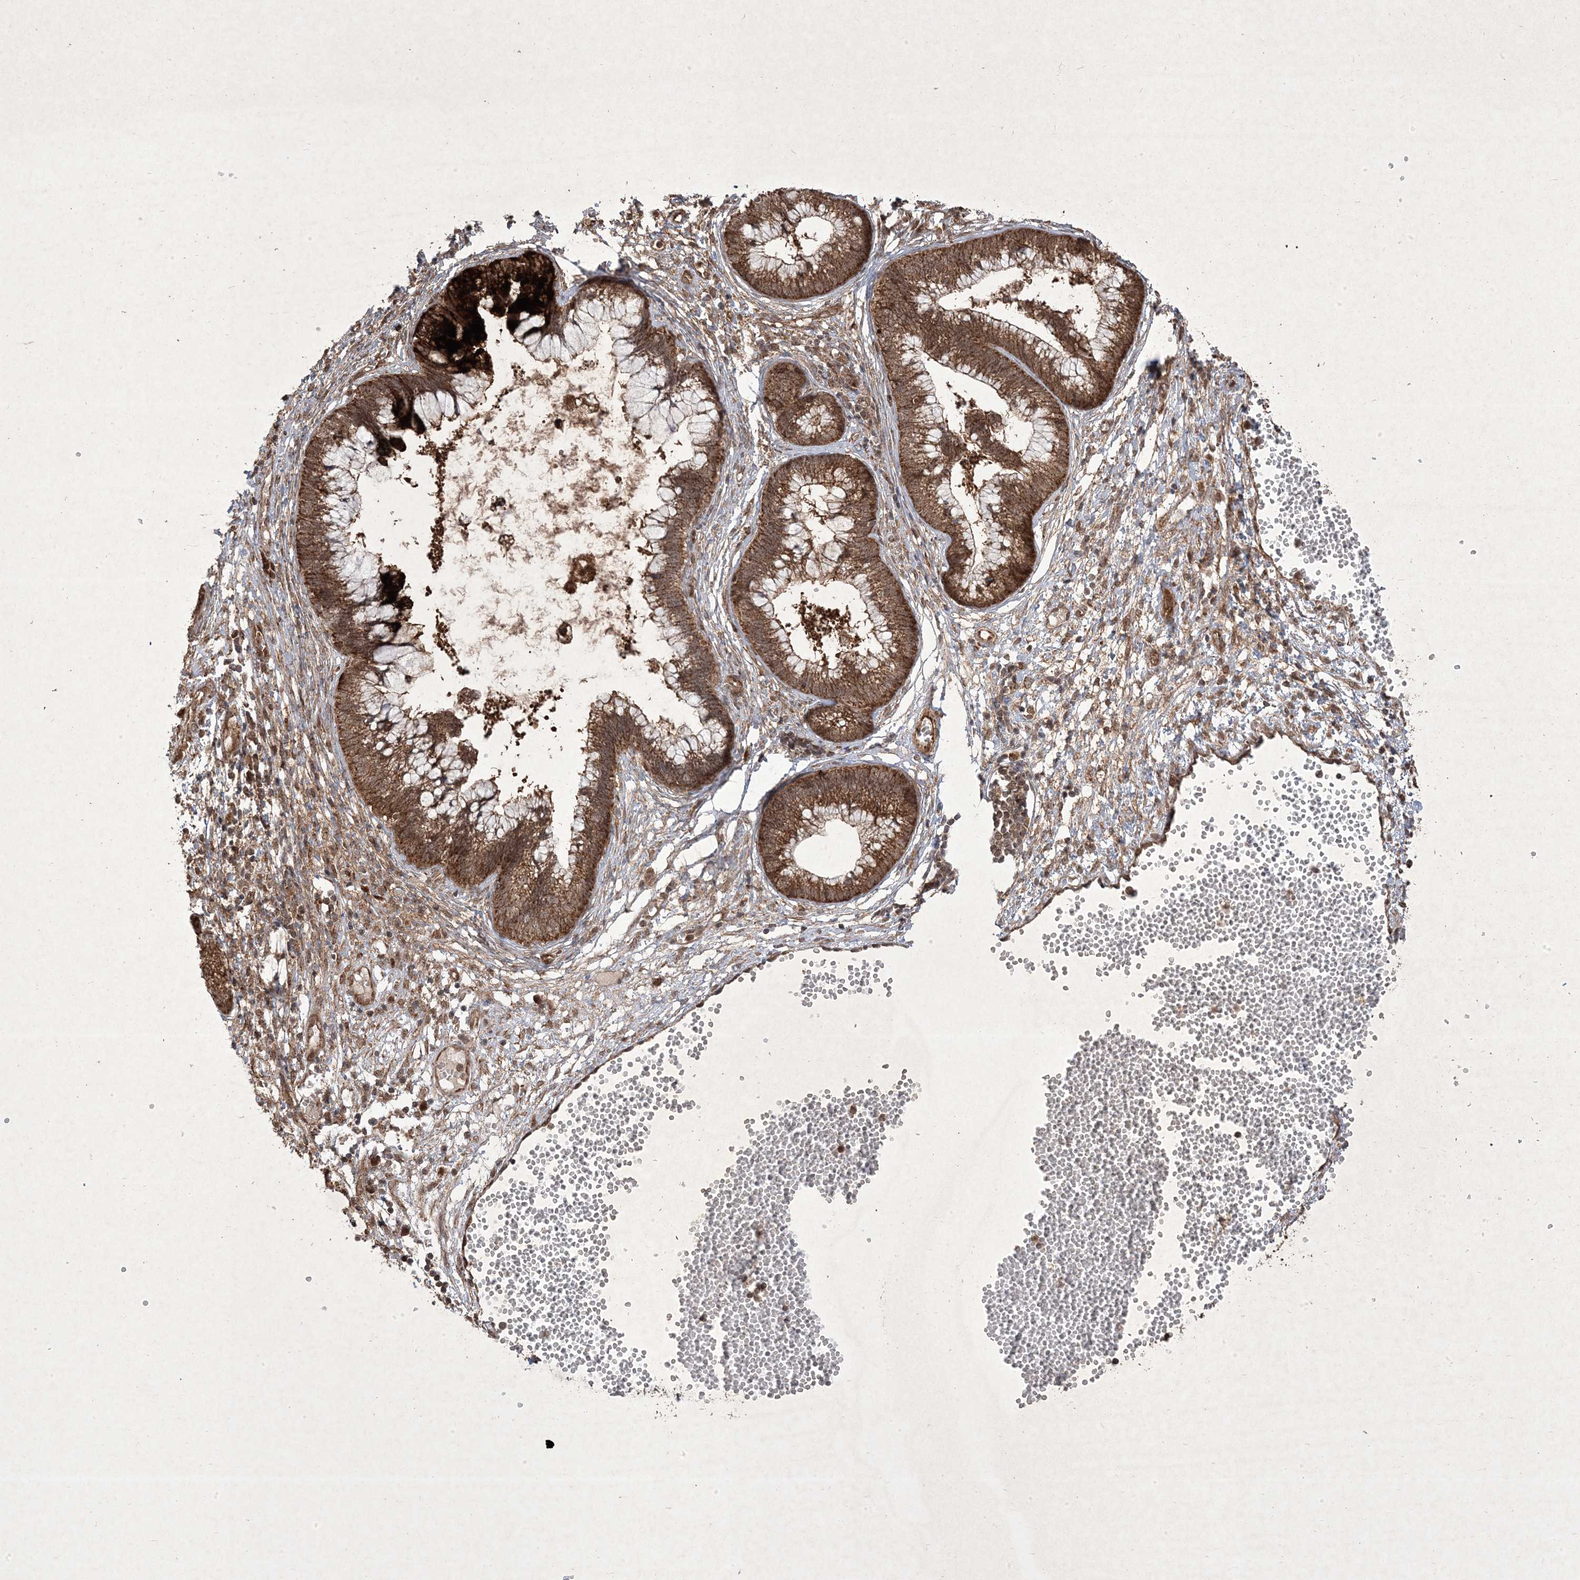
{"staining": {"intensity": "moderate", "quantity": ">75%", "location": "cytoplasmic/membranous,nuclear"}, "tissue": "cervical cancer", "cell_type": "Tumor cells", "image_type": "cancer", "snomed": [{"axis": "morphology", "description": "Adenocarcinoma, NOS"}, {"axis": "topography", "description": "Cervix"}], "caption": "This is an image of immunohistochemistry (IHC) staining of cervical cancer, which shows moderate expression in the cytoplasmic/membranous and nuclear of tumor cells.", "gene": "PLEKHM2", "patient": {"sex": "female", "age": 44}}